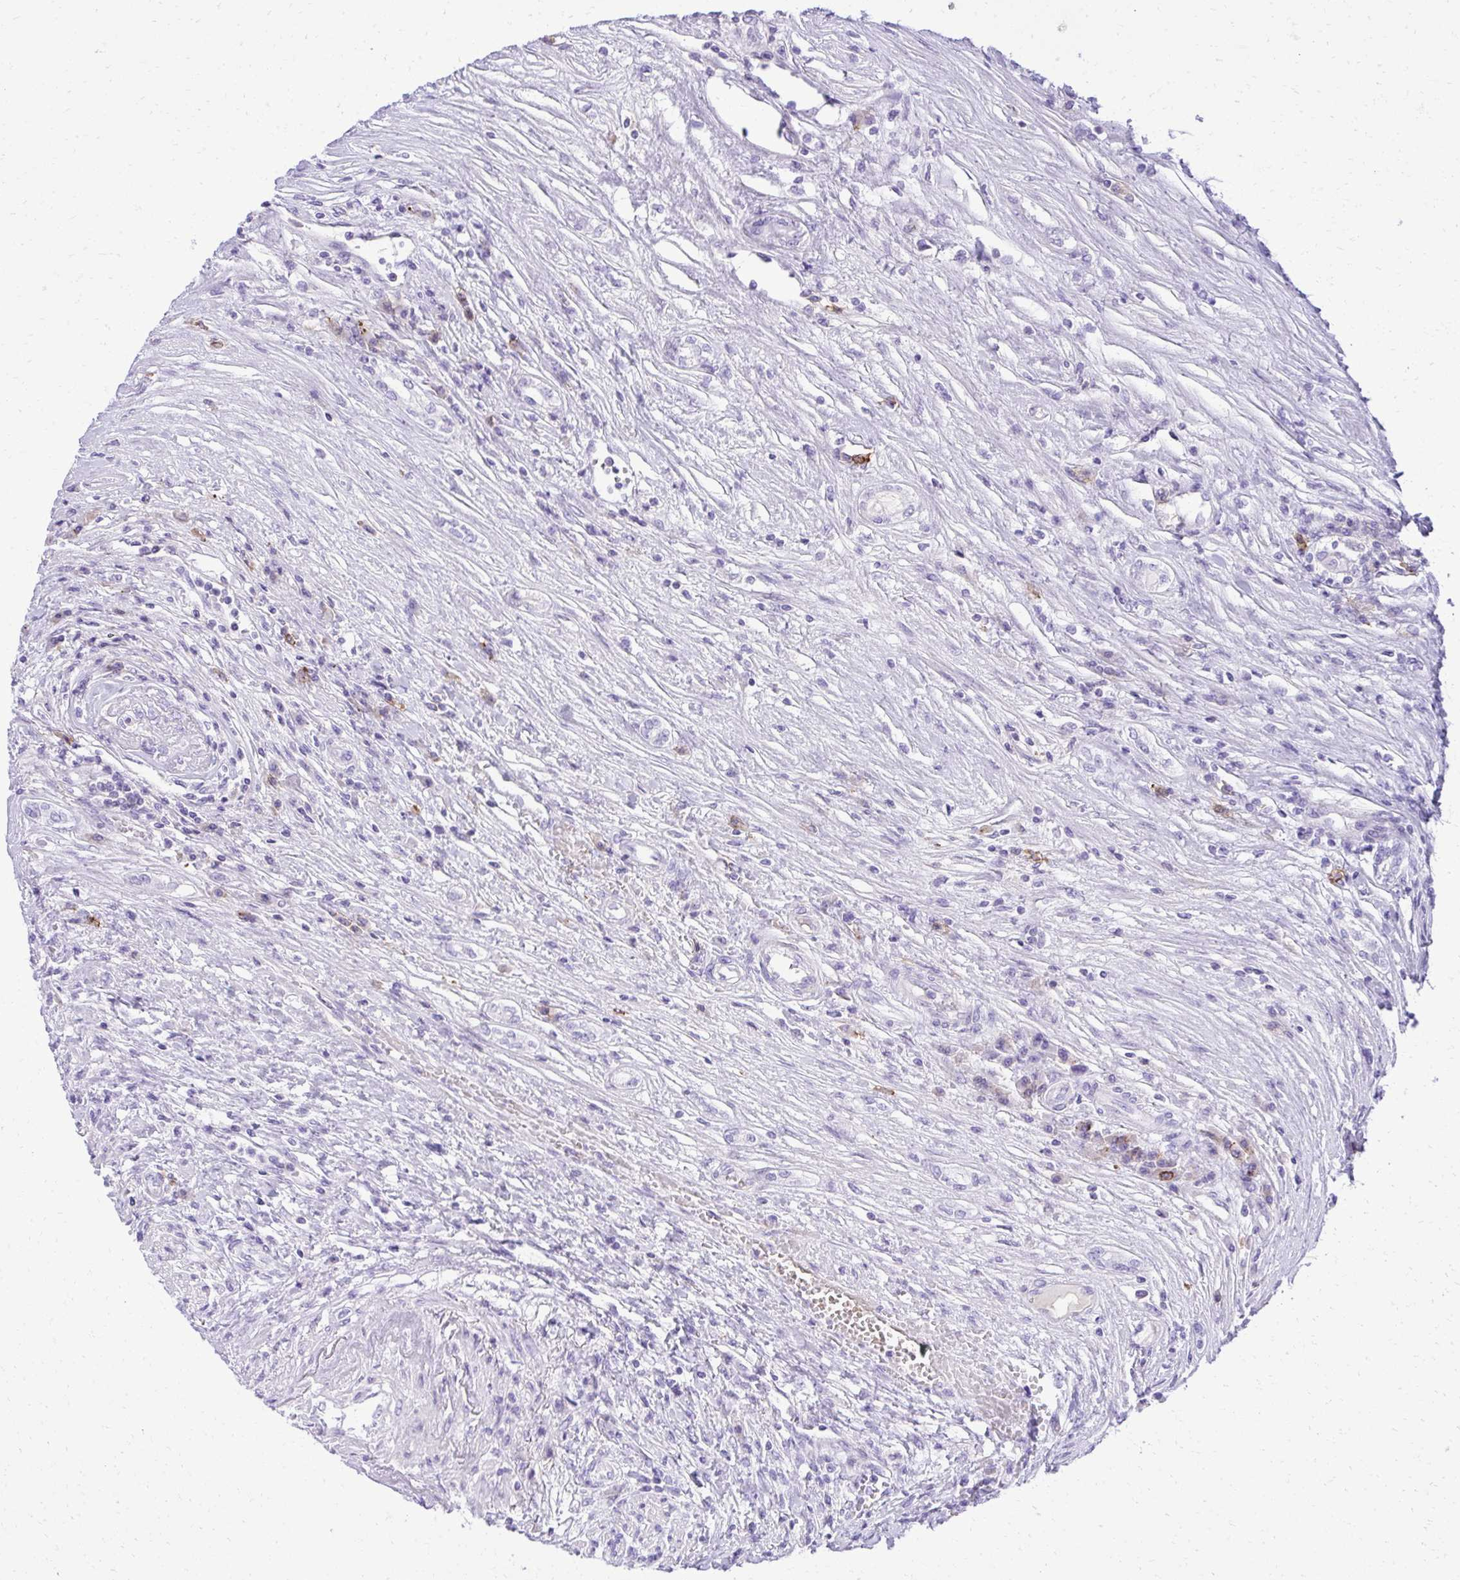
{"staining": {"intensity": "weak", "quantity": "<25%", "location": "cytoplasmic/membranous"}, "tissue": "renal cancer", "cell_type": "Tumor cells", "image_type": "cancer", "snomed": [{"axis": "morphology", "description": "Adenocarcinoma, NOS"}, {"axis": "topography", "description": "Kidney"}], "caption": "The immunohistochemistry image has no significant staining in tumor cells of renal adenocarcinoma tissue.", "gene": "PITPNM3", "patient": {"sex": "female", "age": 67}}